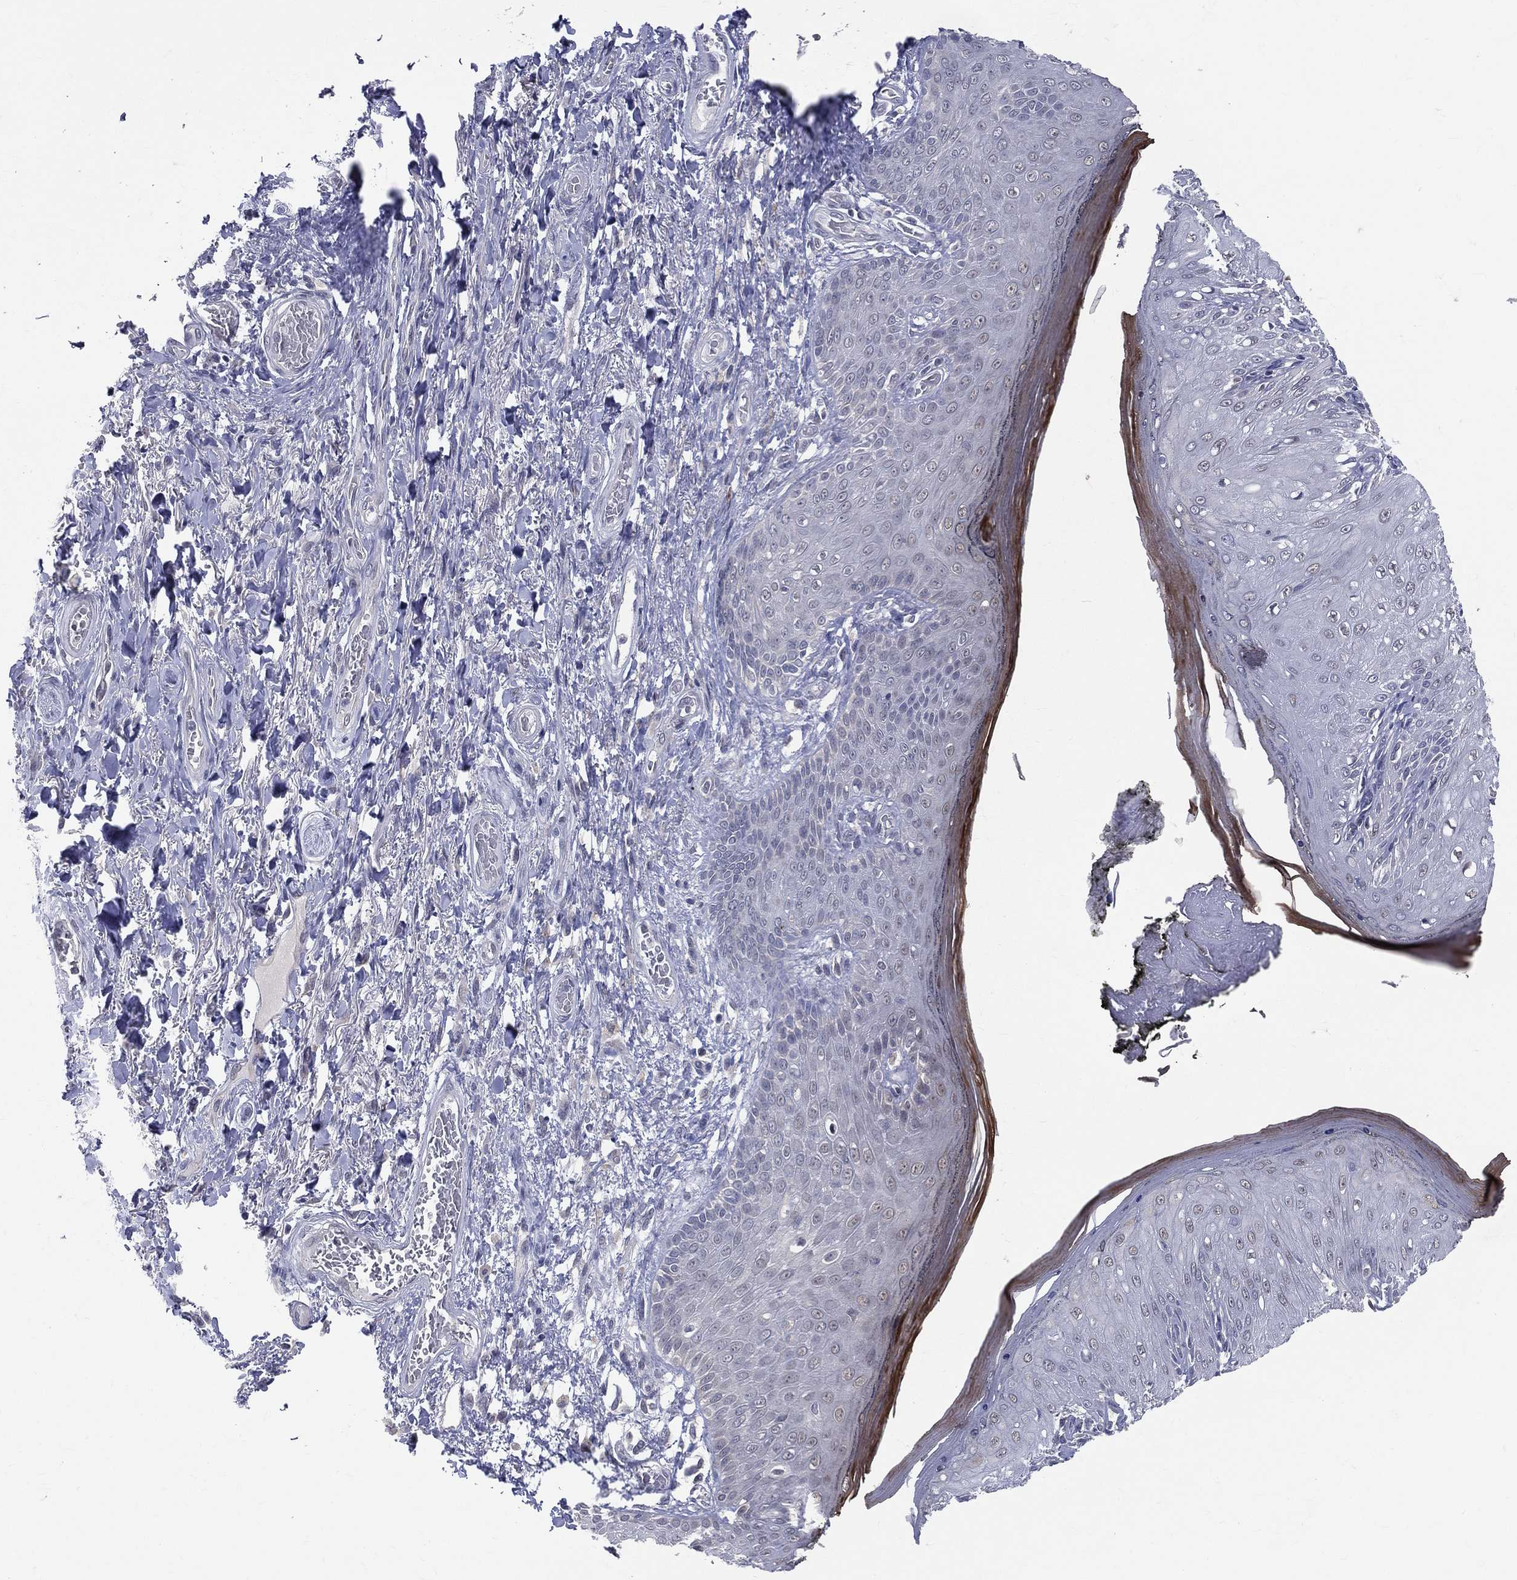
{"staining": {"intensity": "strong", "quantity": "<25%", "location": "cytoplasmic/membranous"}, "tissue": "skin", "cell_type": "Epidermal cells", "image_type": "normal", "snomed": [{"axis": "morphology", "description": "Normal tissue, NOS"}, {"axis": "morphology", "description": "Adenocarcinoma, NOS"}, {"axis": "topography", "description": "Rectum"}, {"axis": "topography", "description": "Anal"}], "caption": "DAB immunohistochemical staining of unremarkable skin displays strong cytoplasmic/membranous protein staining in approximately <25% of epidermal cells.", "gene": "DLG4", "patient": {"sex": "female", "age": 68}}